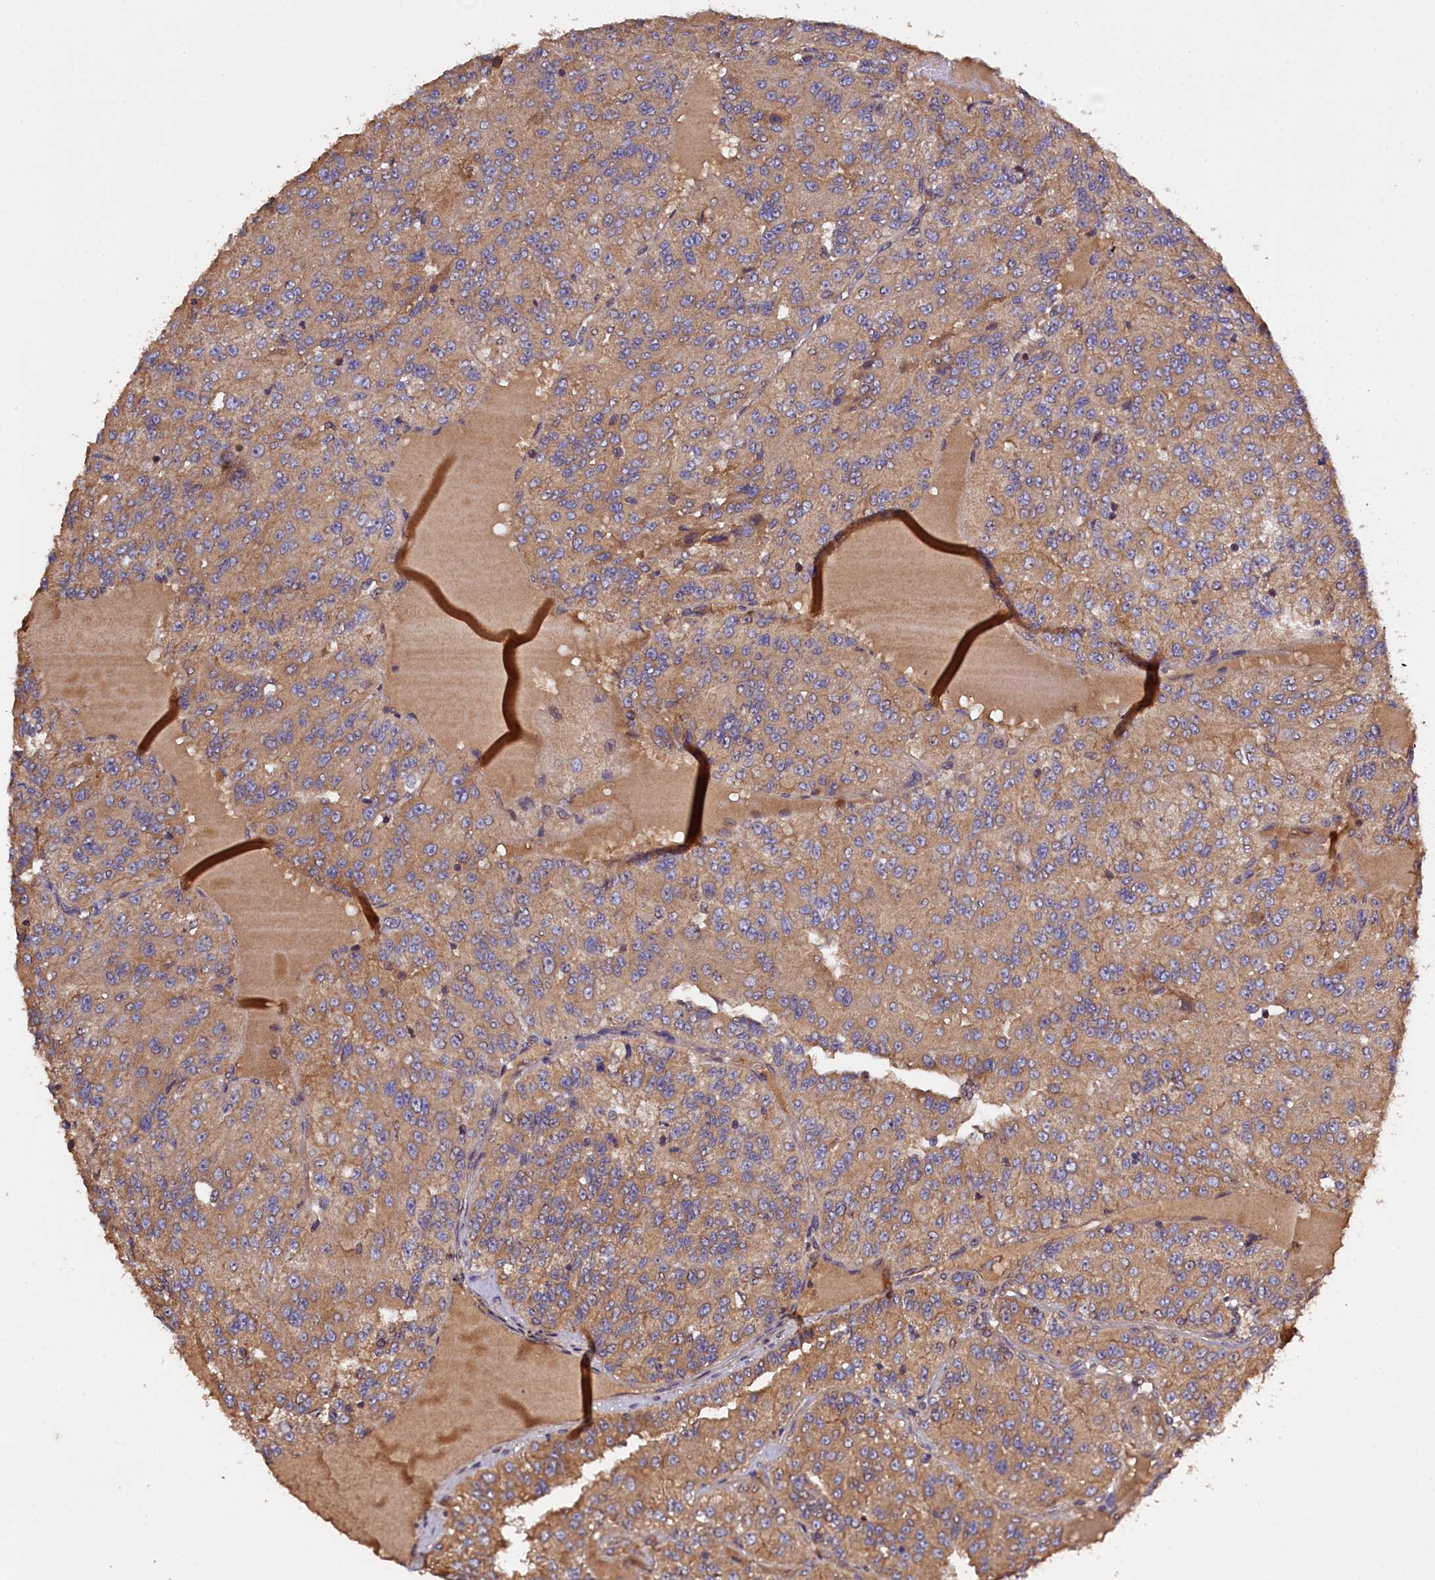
{"staining": {"intensity": "moderate", "quantity": ">75%", "location": "cytoplasmic/membranous"}, "tissue": "renal cancer", "cell_type": "Tumor cells", "image_type": "cancer", "snomed": [{"axis": "morphology", "description": "Adenocarcinoma, NOS"}, {"axis": "topography", "description": "Kidney"}], "caption": "Approximately >75% of tumor cells in adenocarcinoma (renal) reveal moderate cytoplasmic/membranous protein positivity as visualized by brown immunohistochemical staining.", "gene": "KLC2", "patient": {"sex": "female", "age": 63}}